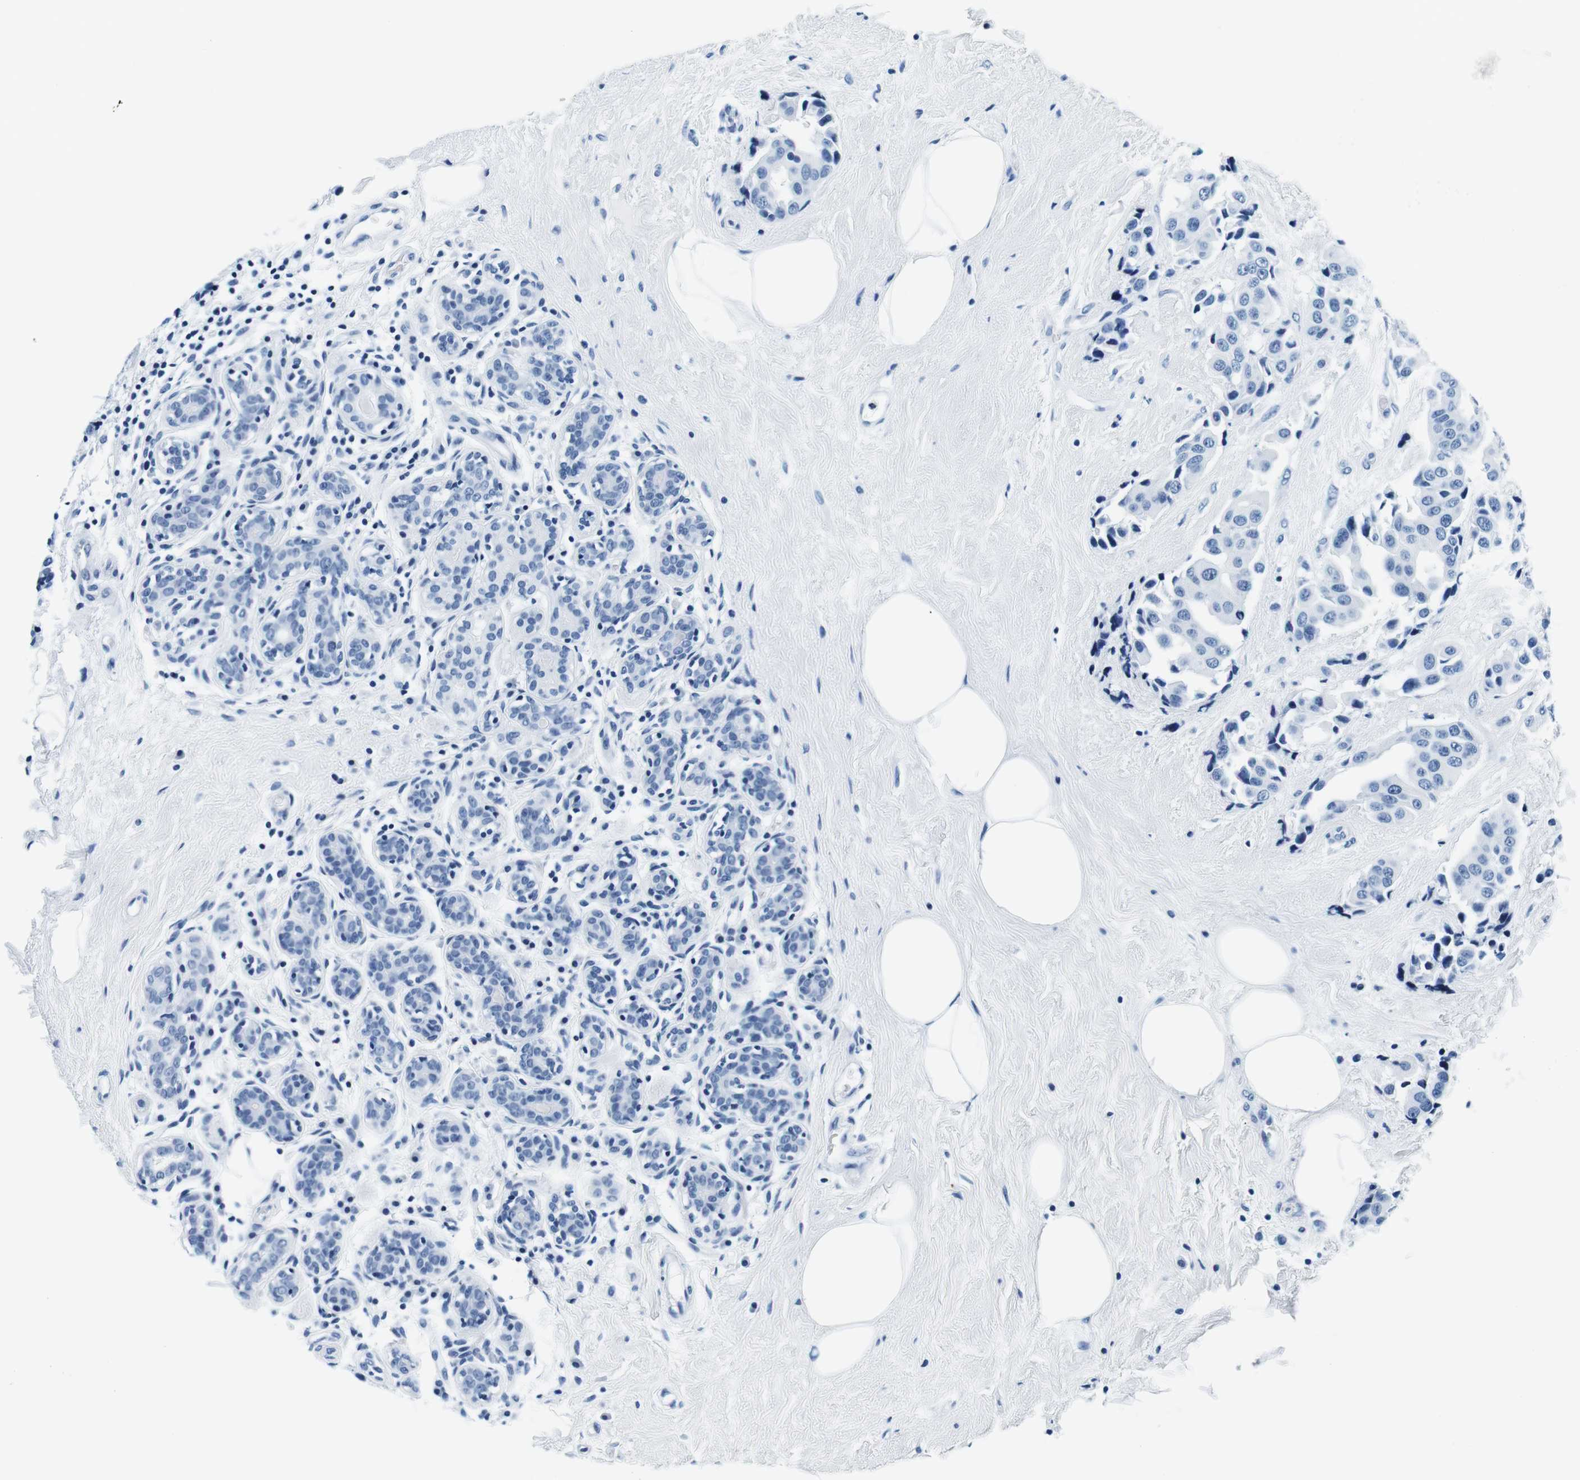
{"staining": {"intensity": "negative", "quantity": "none", "location": "none"}, "tissue": "breast cancer", "cell_type": "Tumor cells", "image_type": "cancer", "snomed": [{"axis": "morphology", "description": "Normal tissue, NOS"}, {"axis": "morphology", "description": "Duct carcinoma"}, {"axis": "topography", "description": "Breast"}], "caption": "Human breast cancer stained for a protein using IHC shows no expression in tumor cells.", "gene": "ELANE", "patient": {"sex": "female", "age": 39}}